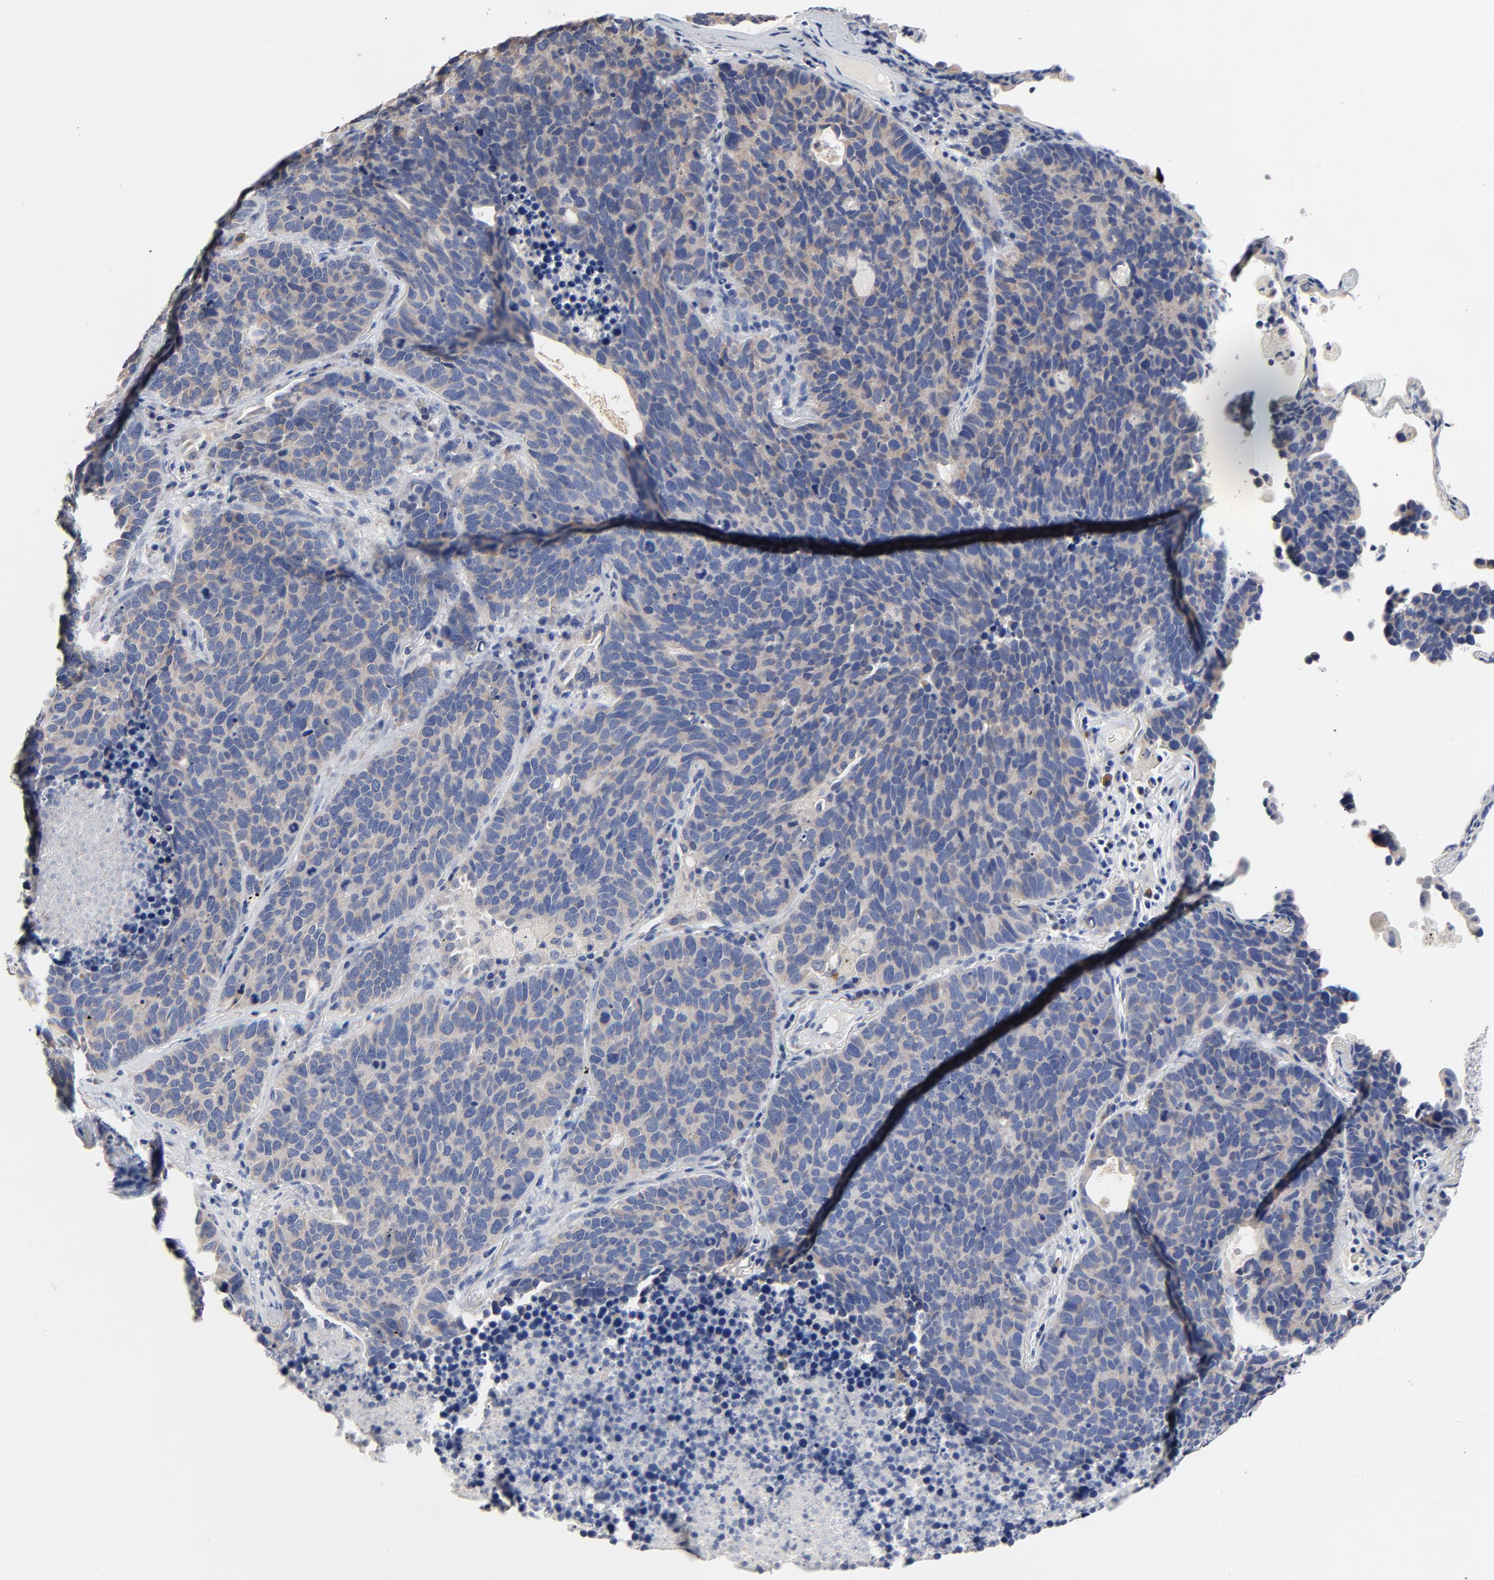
{"staining": {"intensity": "weak", "quantity": ">75%", "location": "cytoplasmic/membranous"}, "tissue": "lung cancer", "cell_type": "Tumor cells", "image_type": "cancer", "snomed": [{"axis": "morphology", "description": "Neoplasm, malignant, NOS"}, {"axis": "topography", "description": "Lung"}], "caption": "Tumor cells show low levels of weak cytoplasmic/membranous positivity in about >75% of cells in malignant neoplasm (lung).", "gene": "FBXL5", "patient": {"sex": "female", "age": 75}}